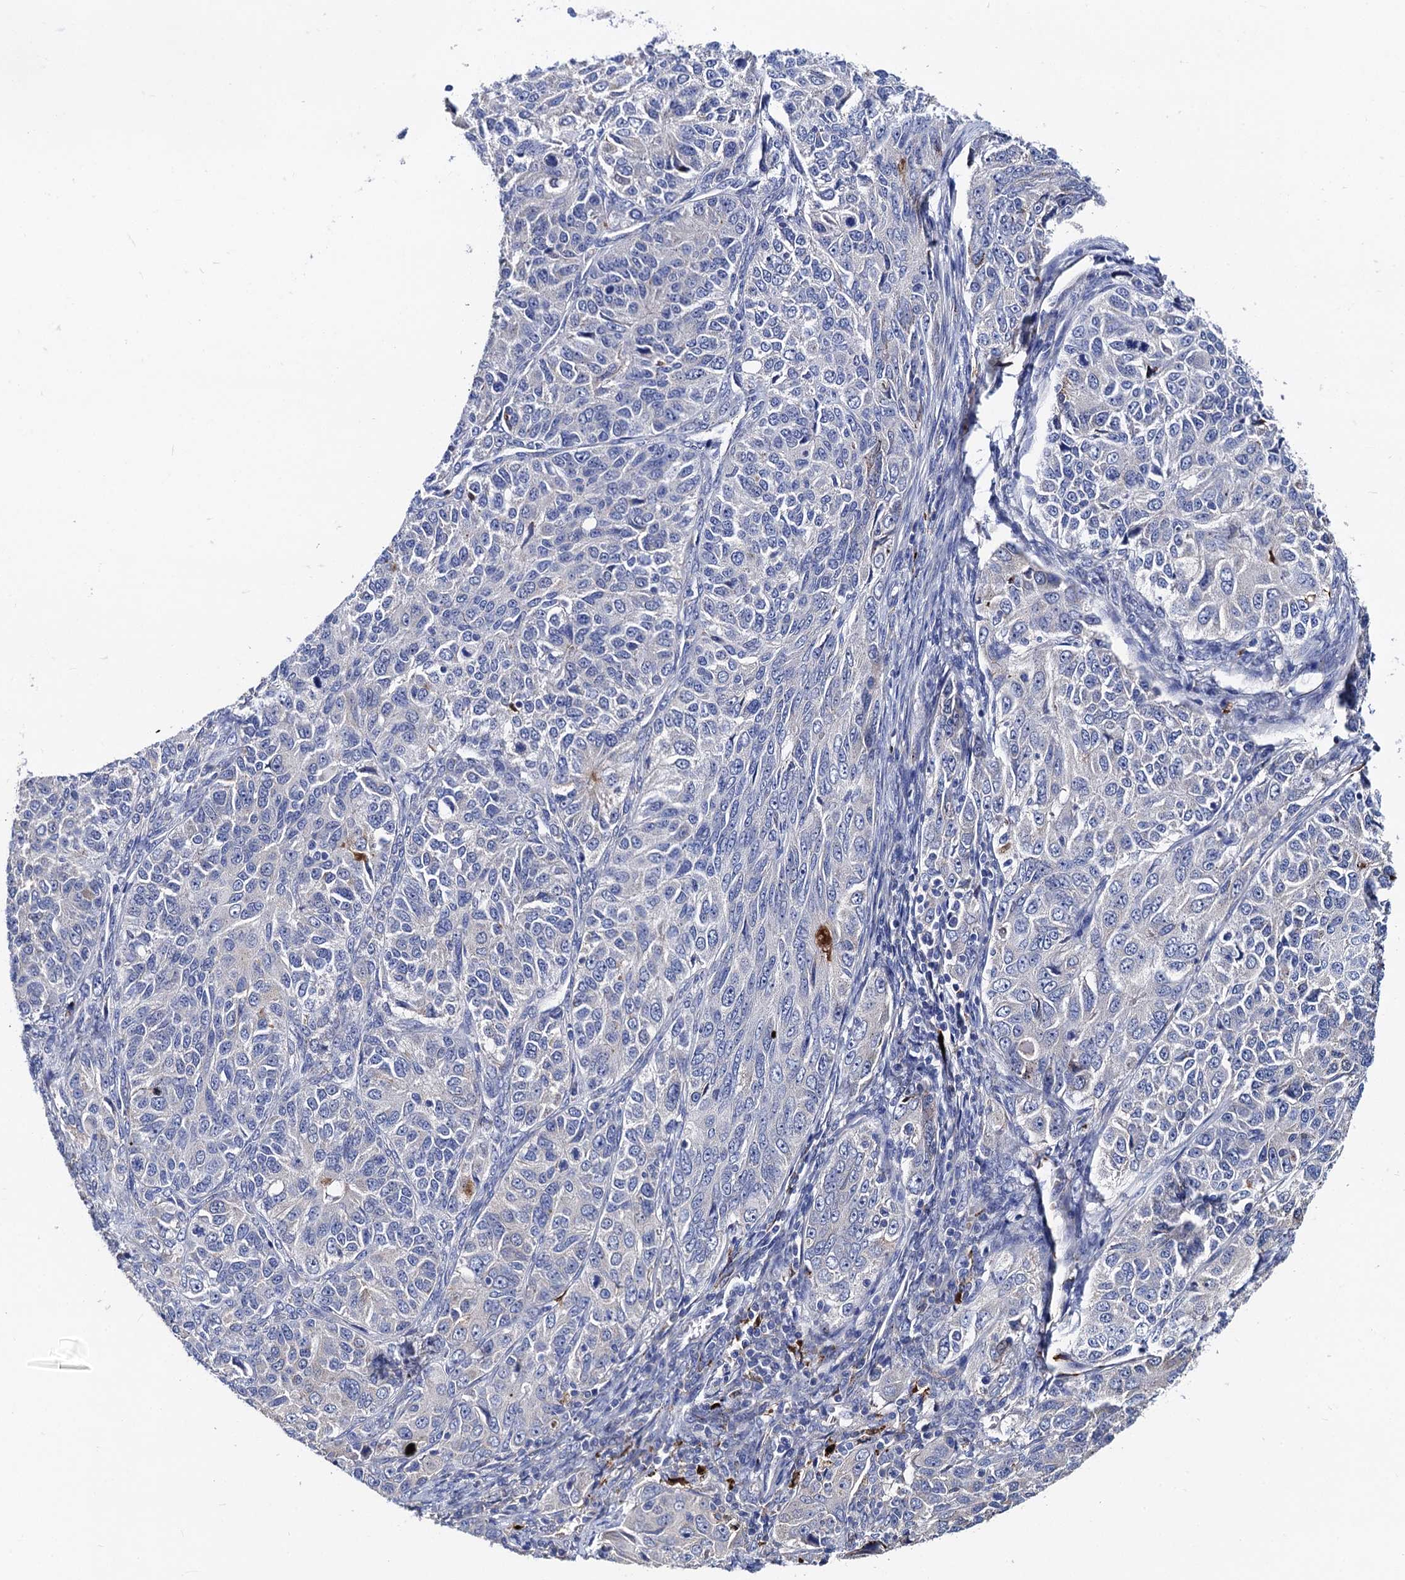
{"staining": {"intensity": "negative", "quantity": "none", "location": "none"}, "tissue": "ovarian cancer", "cell_type": "Tumor cells", "image_type": "cancer", "snomed": [{"axis": "morphology", "description": "Carcinoma, endometroid"}, {"axis": "topography", "description": "Ovary"}], "caption": "Tumor cells are negative for brown protein staining in ovarian cancer (endometroid carcinoma).", "gene": "FREM3", "patient": {"sex": "female", "age": 51}}